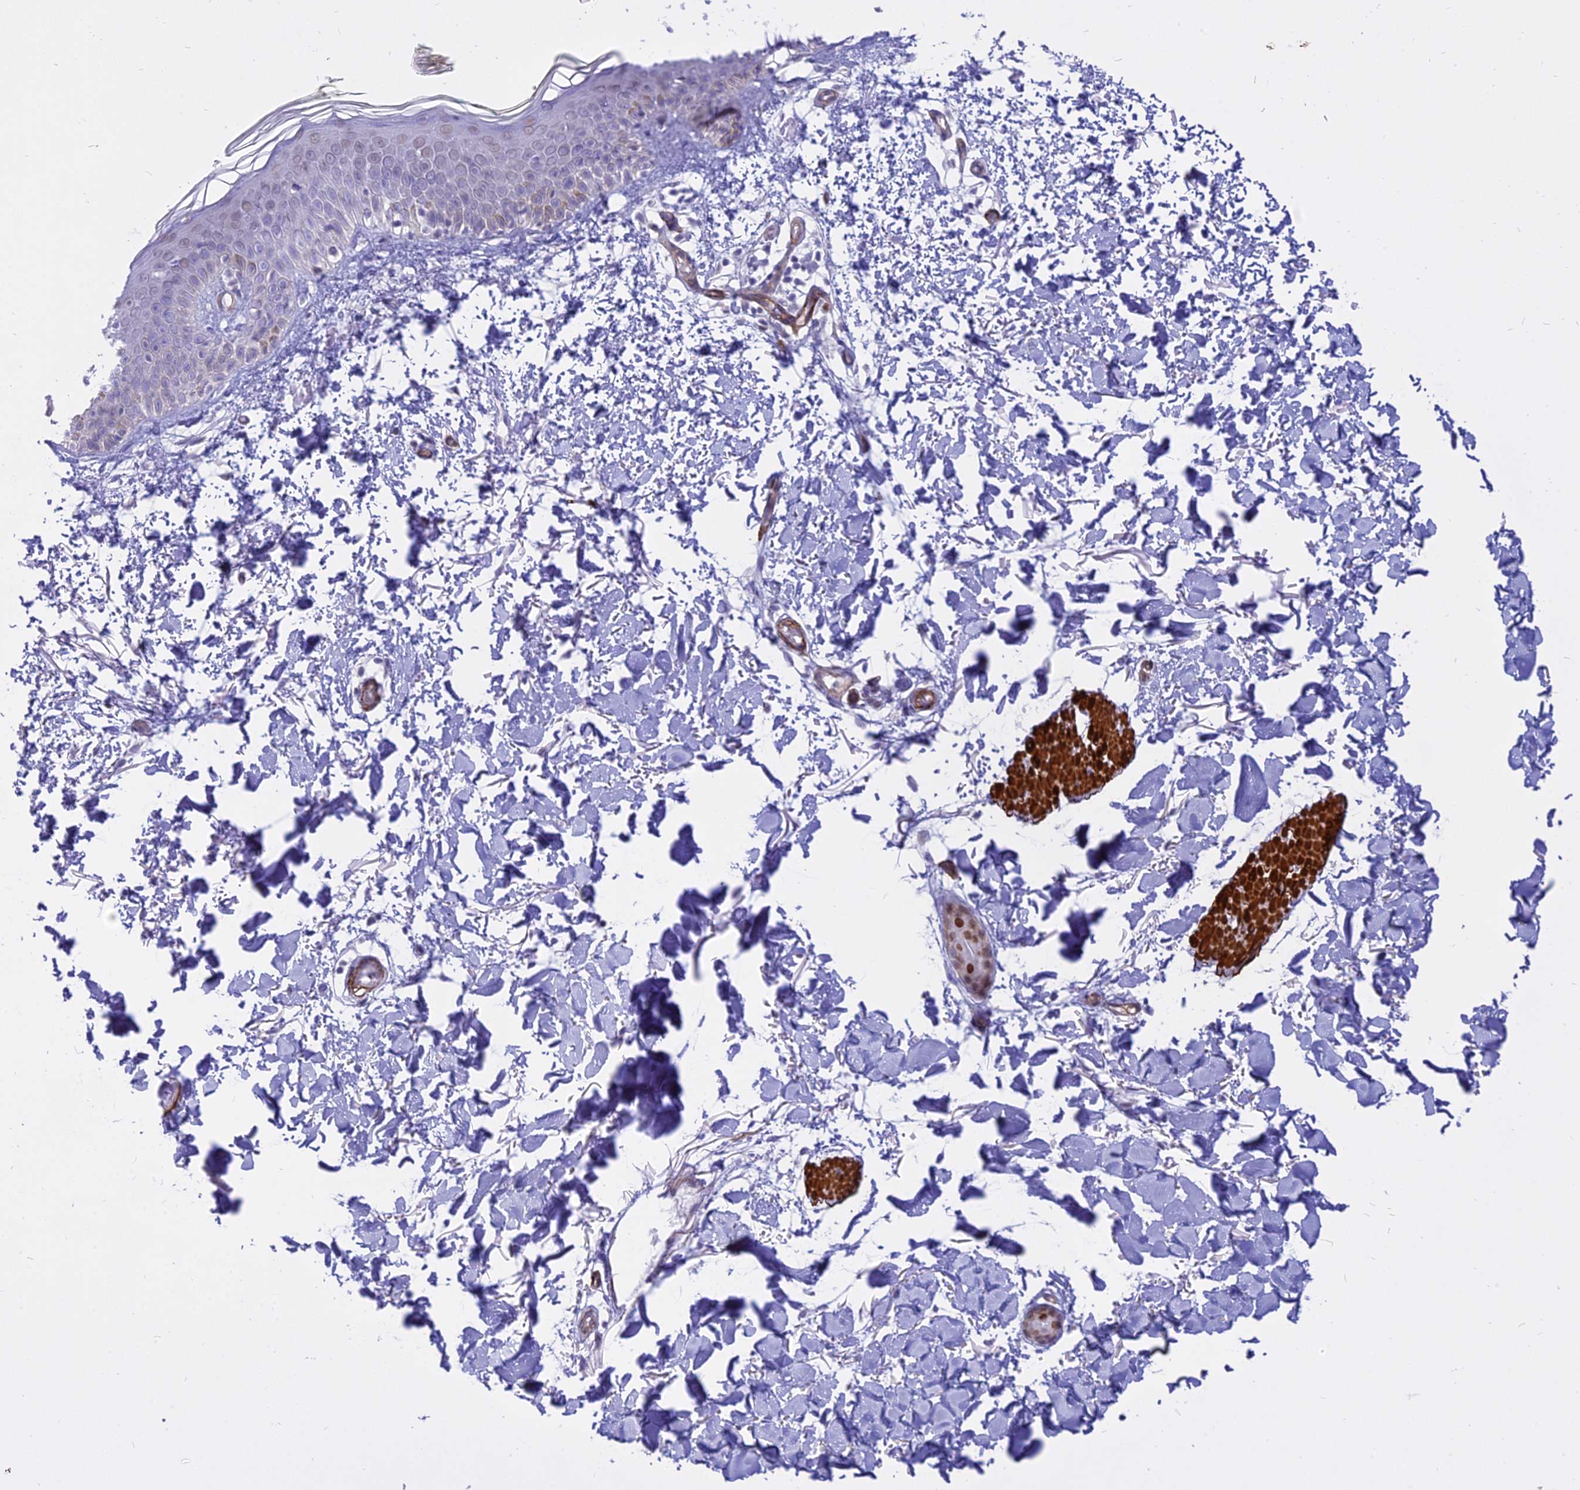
{"staining": {"intensity": "negative", "quantity": "none", "location": "none"}, "tissue": "skin", "cell_type": "Fibroblasts", "image_type": "normal", "snomed": [{"axis": "morphology", "description": "Normal tissue, NOS"}, {"axis": "topography", "description": "Skin"}], "caption": "There is no significant staining in fibroblasts of skin. (DAB (3,3'-diaminobenzidine) IHC, high magnification).", "gene": "CENPV", "patient": {"sex": "male", "age": 62}}